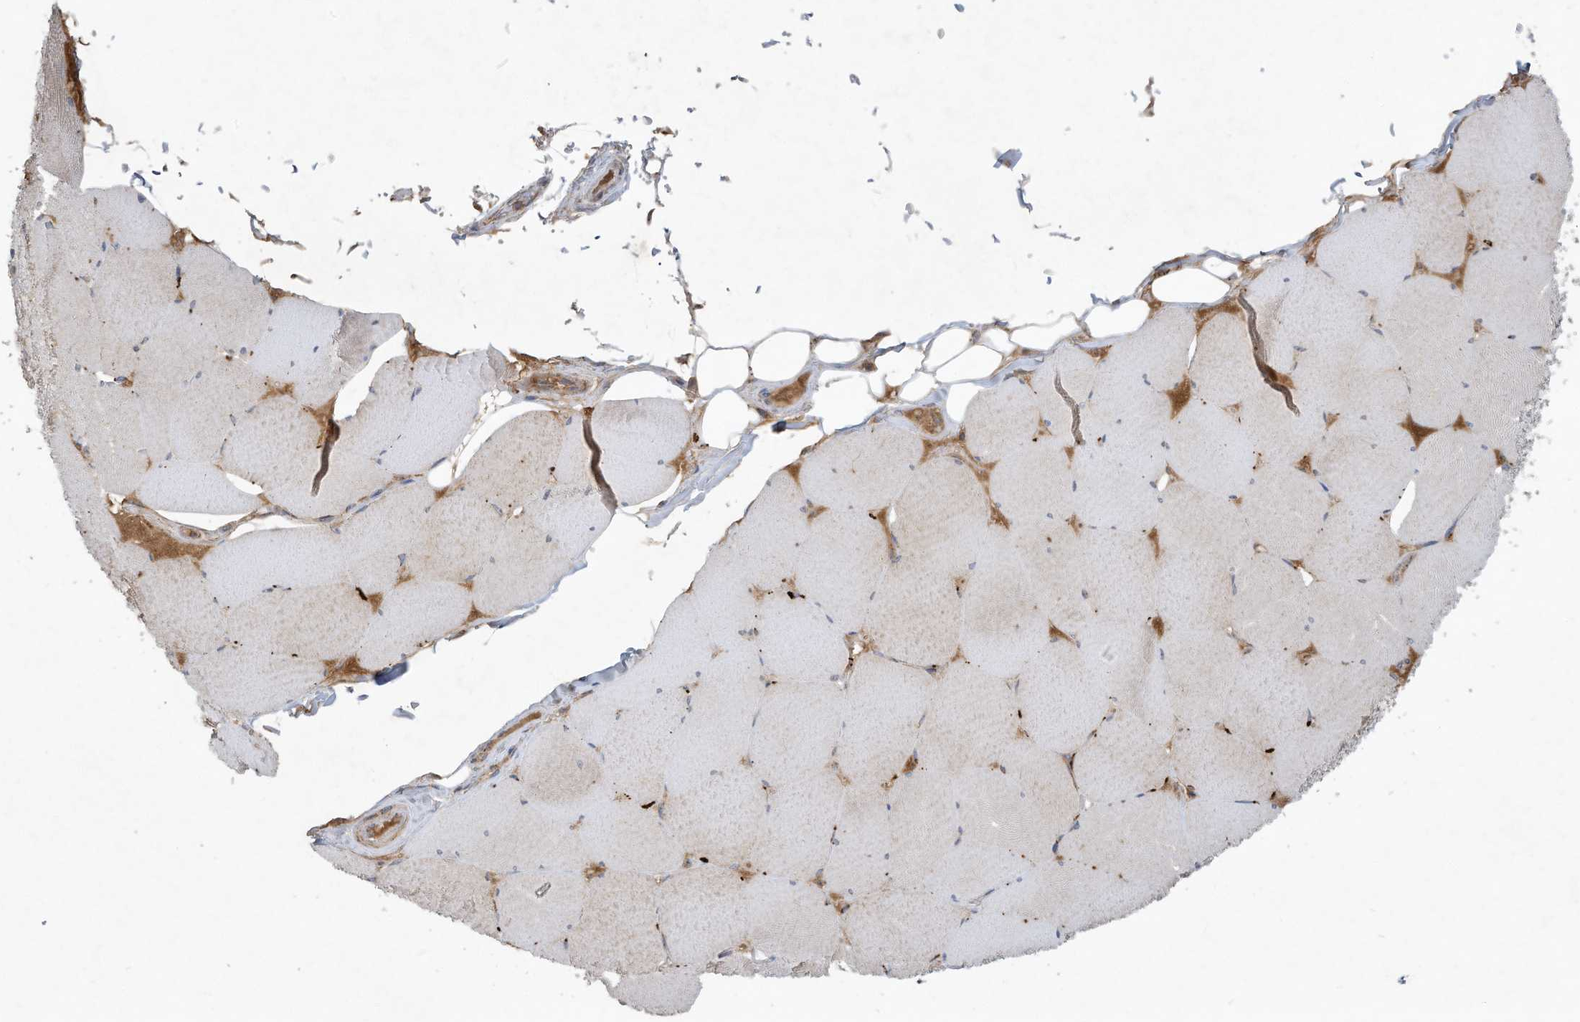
{"staining": {"intensity": "weak", "quantity": "<25%", "location": "cytoplasmic/membranous"}, "tissue": "skeletal muscle", "cell_type": "Myocytes", "image_type": "normal", "snomed": [{"axis": "morphology", "description": "Normal tissue, NOS"}, {"axis": "topography", "description": "Skeletal muscle"}, {"axis": "topography", "description": "Head-Neck"}], "caption": "Normal skeletal muscle was stained to show a protein in brown. There is no significant expression in myocytes. (DAB immunohistochemistry (IHC) visualized using brightfield microscopy, high magnification).", "gene": "C2orf74", "patient": {"sex": "male", "age": 66}}